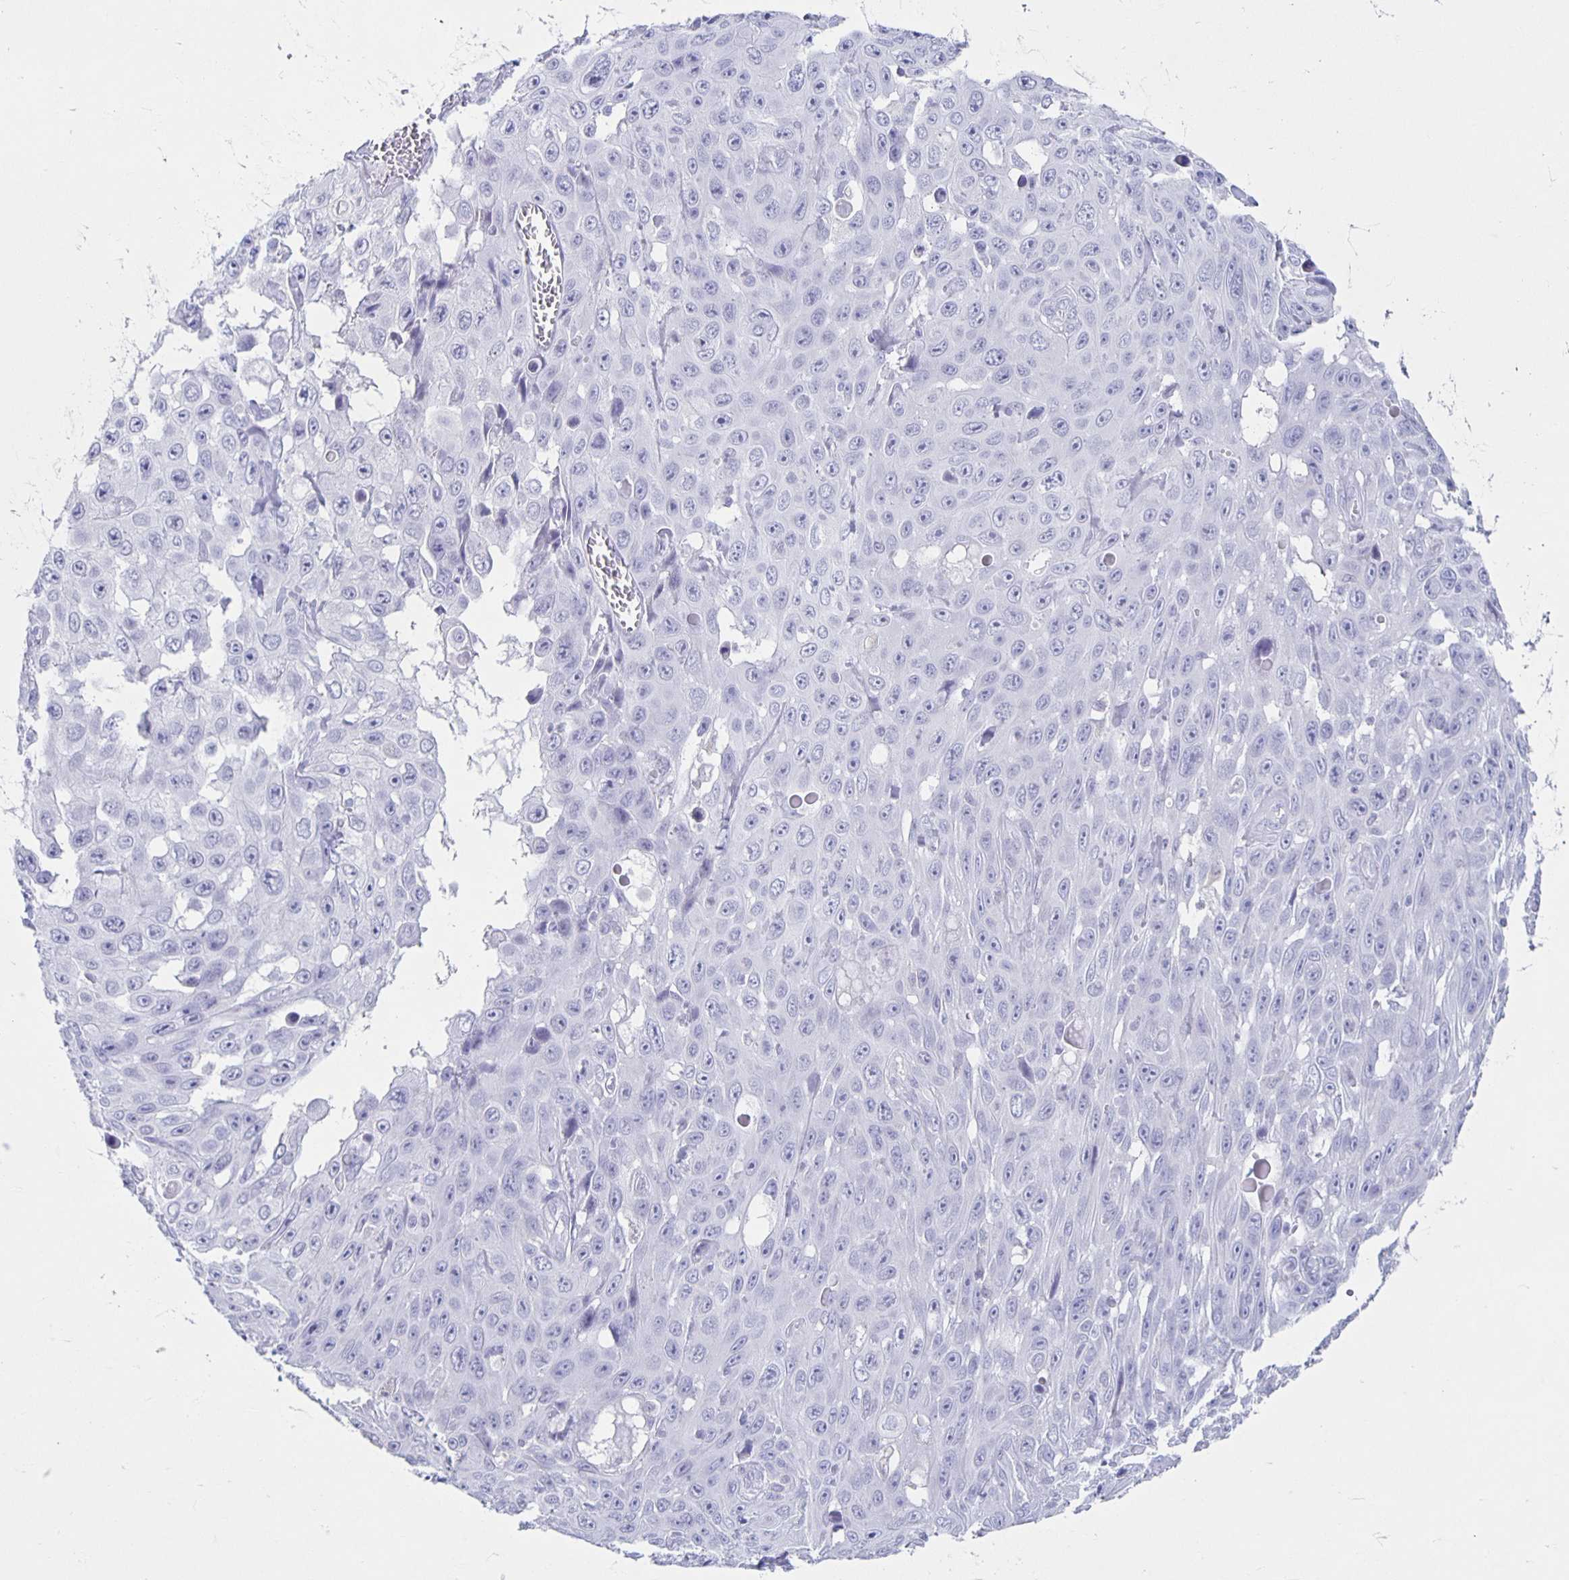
{"staining": {"intensity": "negative", "quantity": "none", "location": "none"}, "tissue": "skin cancer", "cell_type": "Tumor cells", "image_type": "cancer", "snomed": [{"axis": "morphology", "description": "Squamous cell carcinoma, NOS"}, {"axis": "topography", "description": "Skin"}], "caption": "Human skin squamous cell carcinoma stained for a protein using immunohistochemistry (IHC) shows no positivity in tumor cells.", "gene": "CT45A5", "patient": {"sex": "male", "age": 82}}